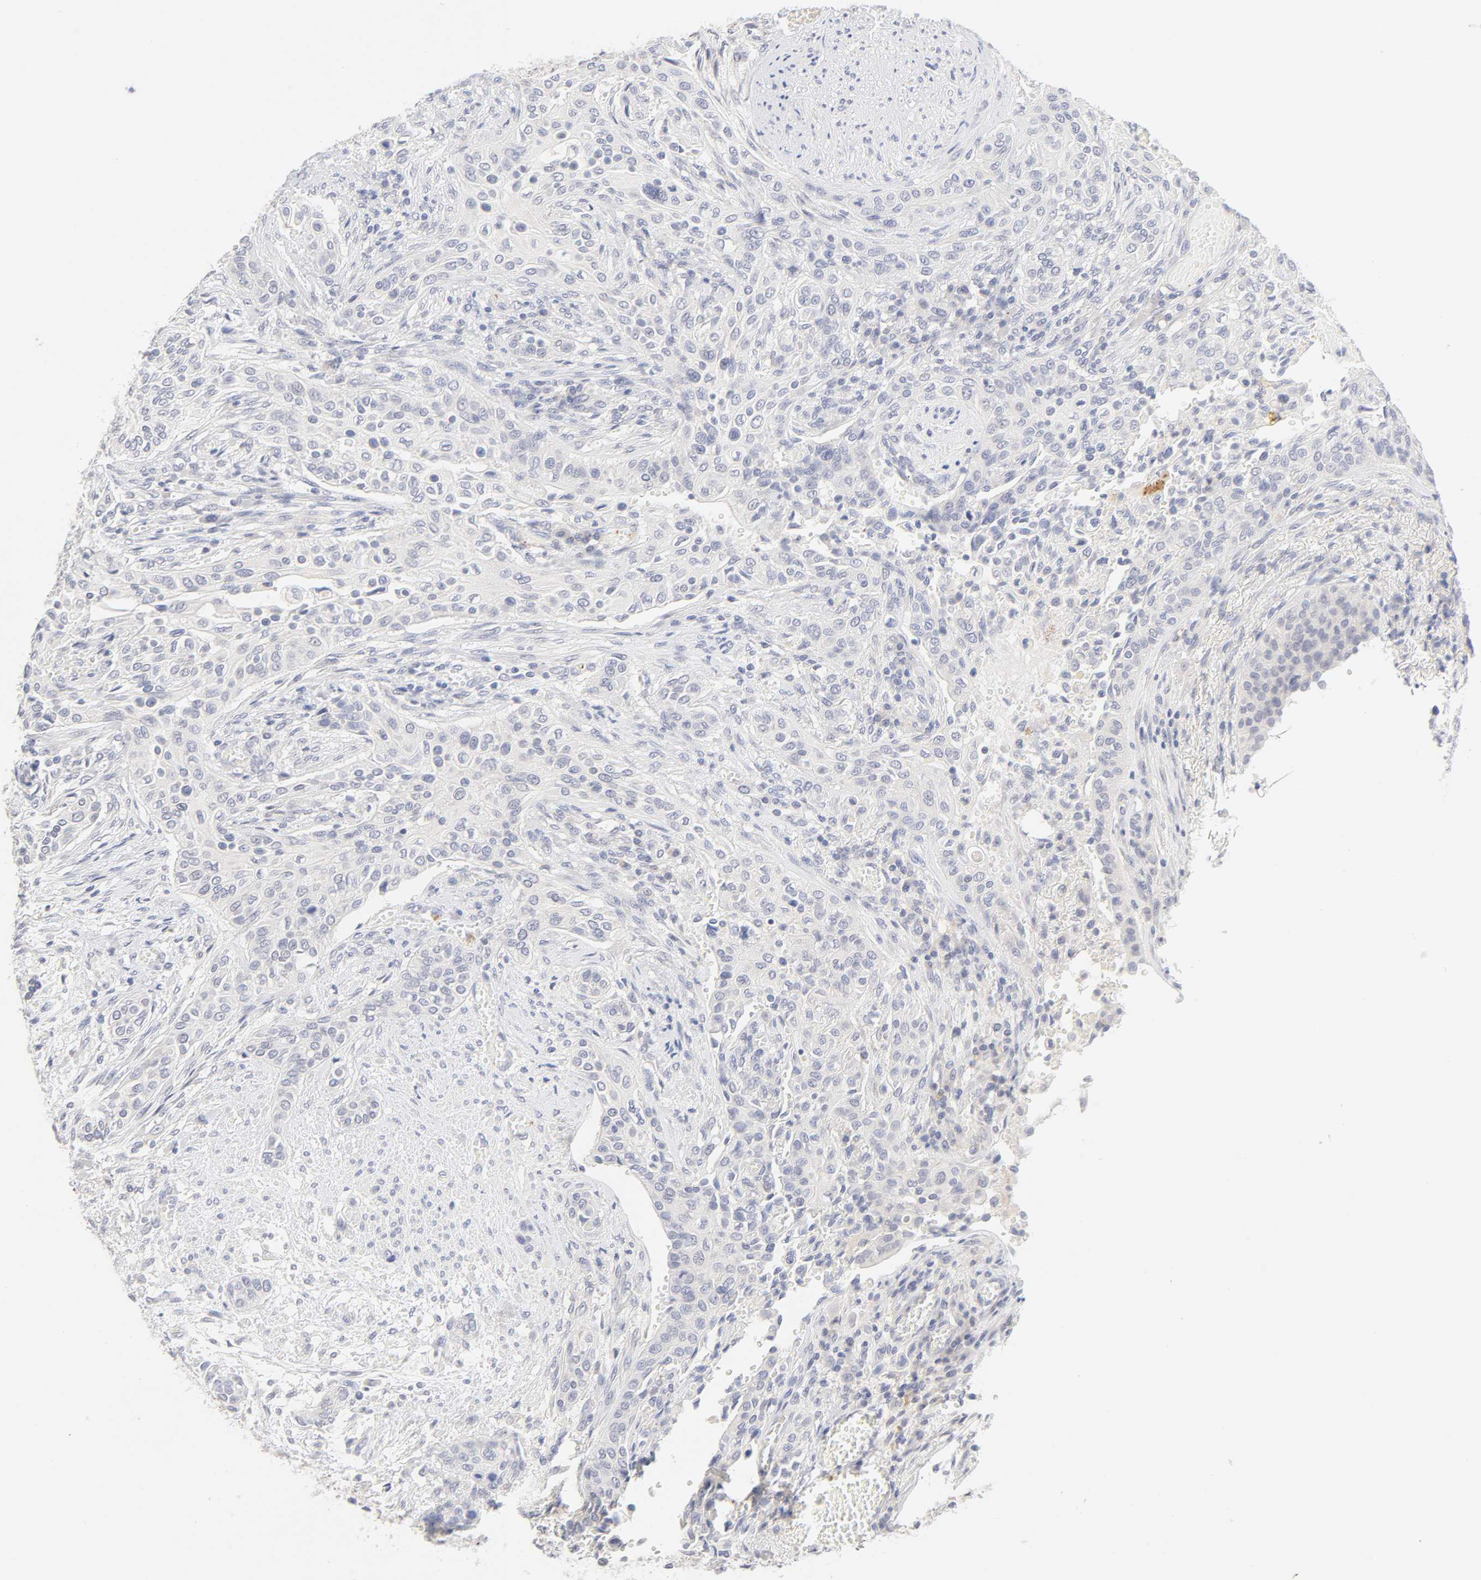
{"staining": {"intensity": "negative", "quantity": "none", "location": "none"}, "tissue": "urothelial cancer", "cell_type": "Tumor cells", "image_type": "cancer", "snomed": [{"axis": "morphology", "description": "Urothelial carcinoma, High grade"}, {"axis": "topography", "description": "Urinary bladder"}], "caption": "Immunohistochemical staining of high-grade urothelial carcinoma demonstrates no significant expression in tumor cells.", "gene": "CYP4B1", "patient": {"sex": "male", "age": 74}}